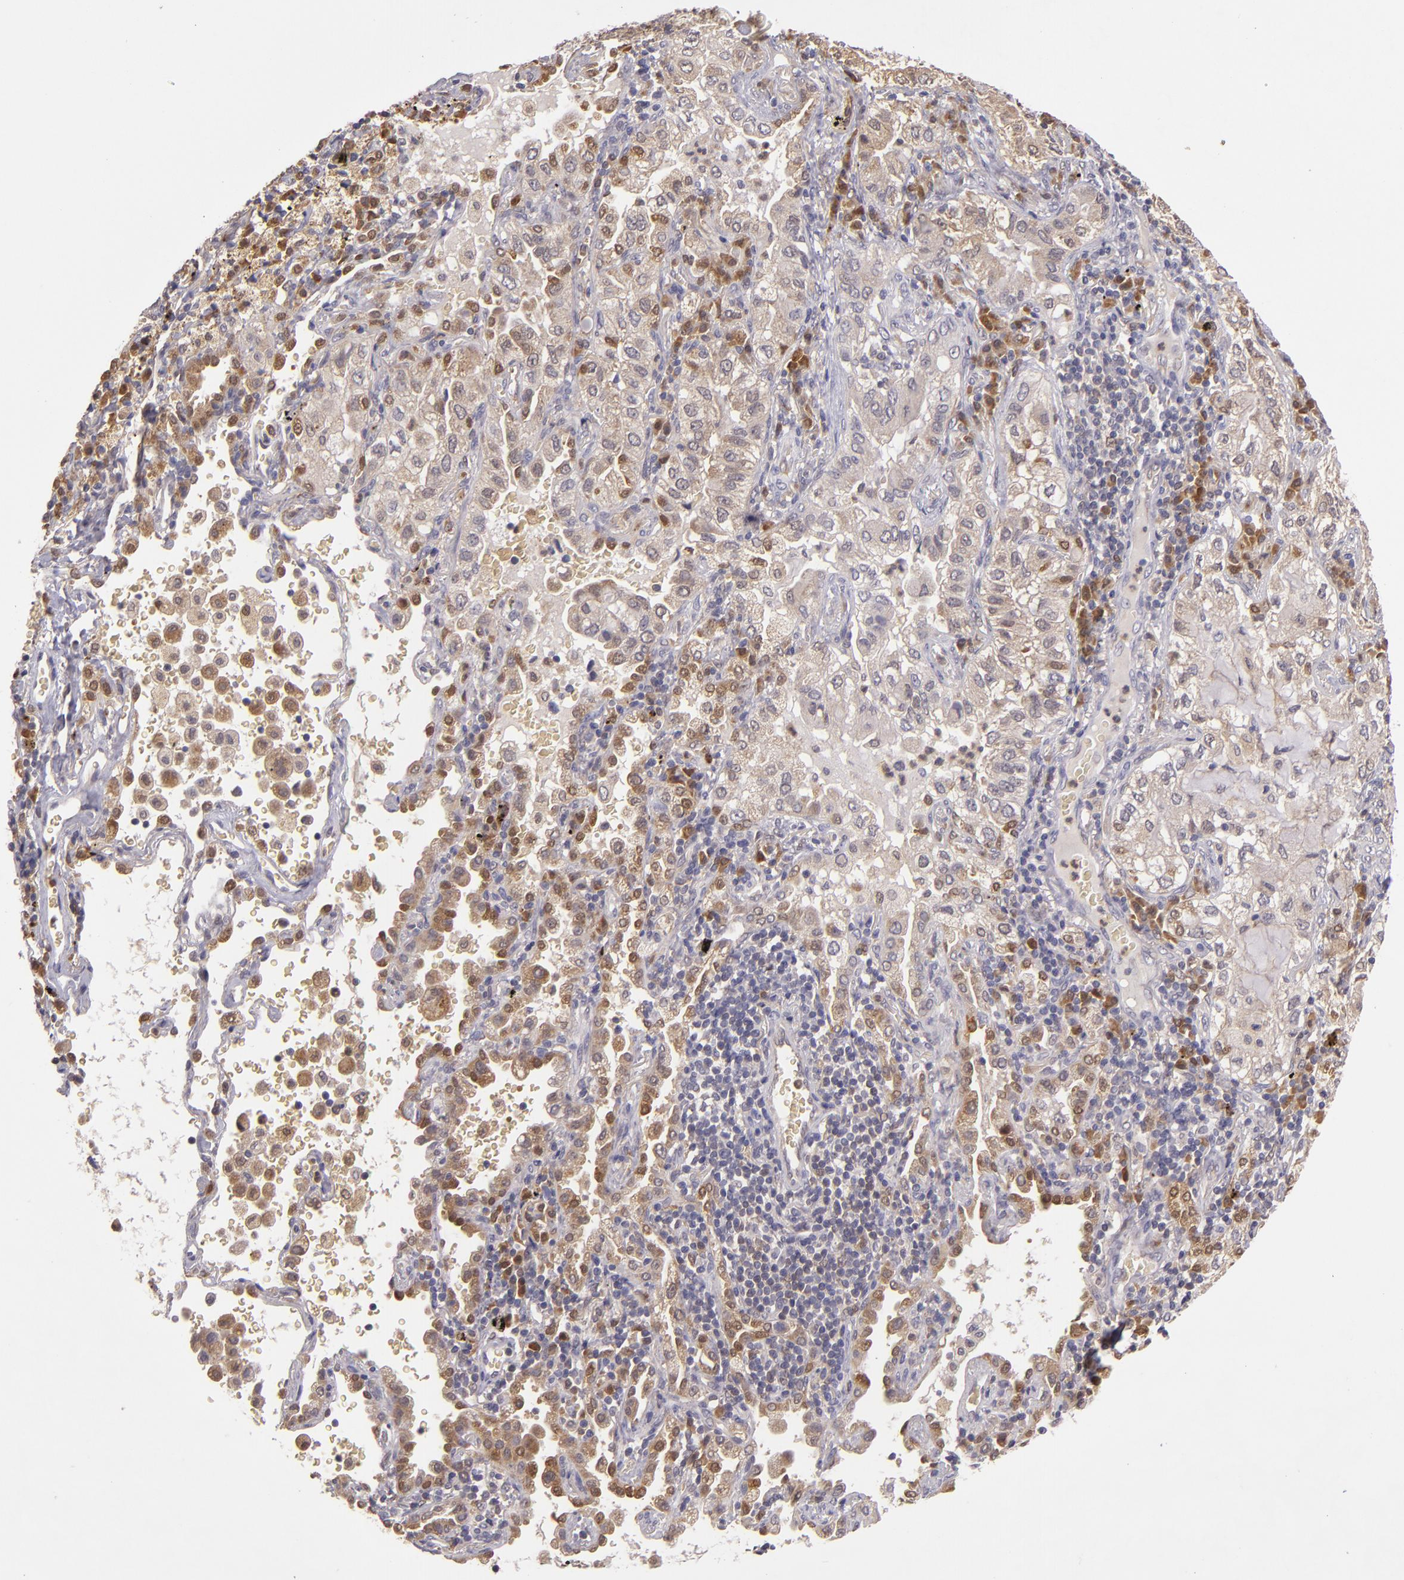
{"staining": {"intensity": "weak", "quantity": ">75%", "location": "cytoplasmic/membranous"}, "tissue": "lung cancer", "cell_type": "Tumor cells", "image_type": "cancer", "snomed": [{"axis": "morphology", "description": "Adenocarcinoma, NOS"}, {"axis": "topography", "description": "Lung"}], "caption": "DAB (3,3'-diaminobenzidine) immunohistochemical staining of human lung adenocarcinoma exhibits weak cytoplasmic/membranous protein positivity in about >75% of tumor cells.", "gene": "FHIT", "patient": {"sex": "female", "age": 50}}